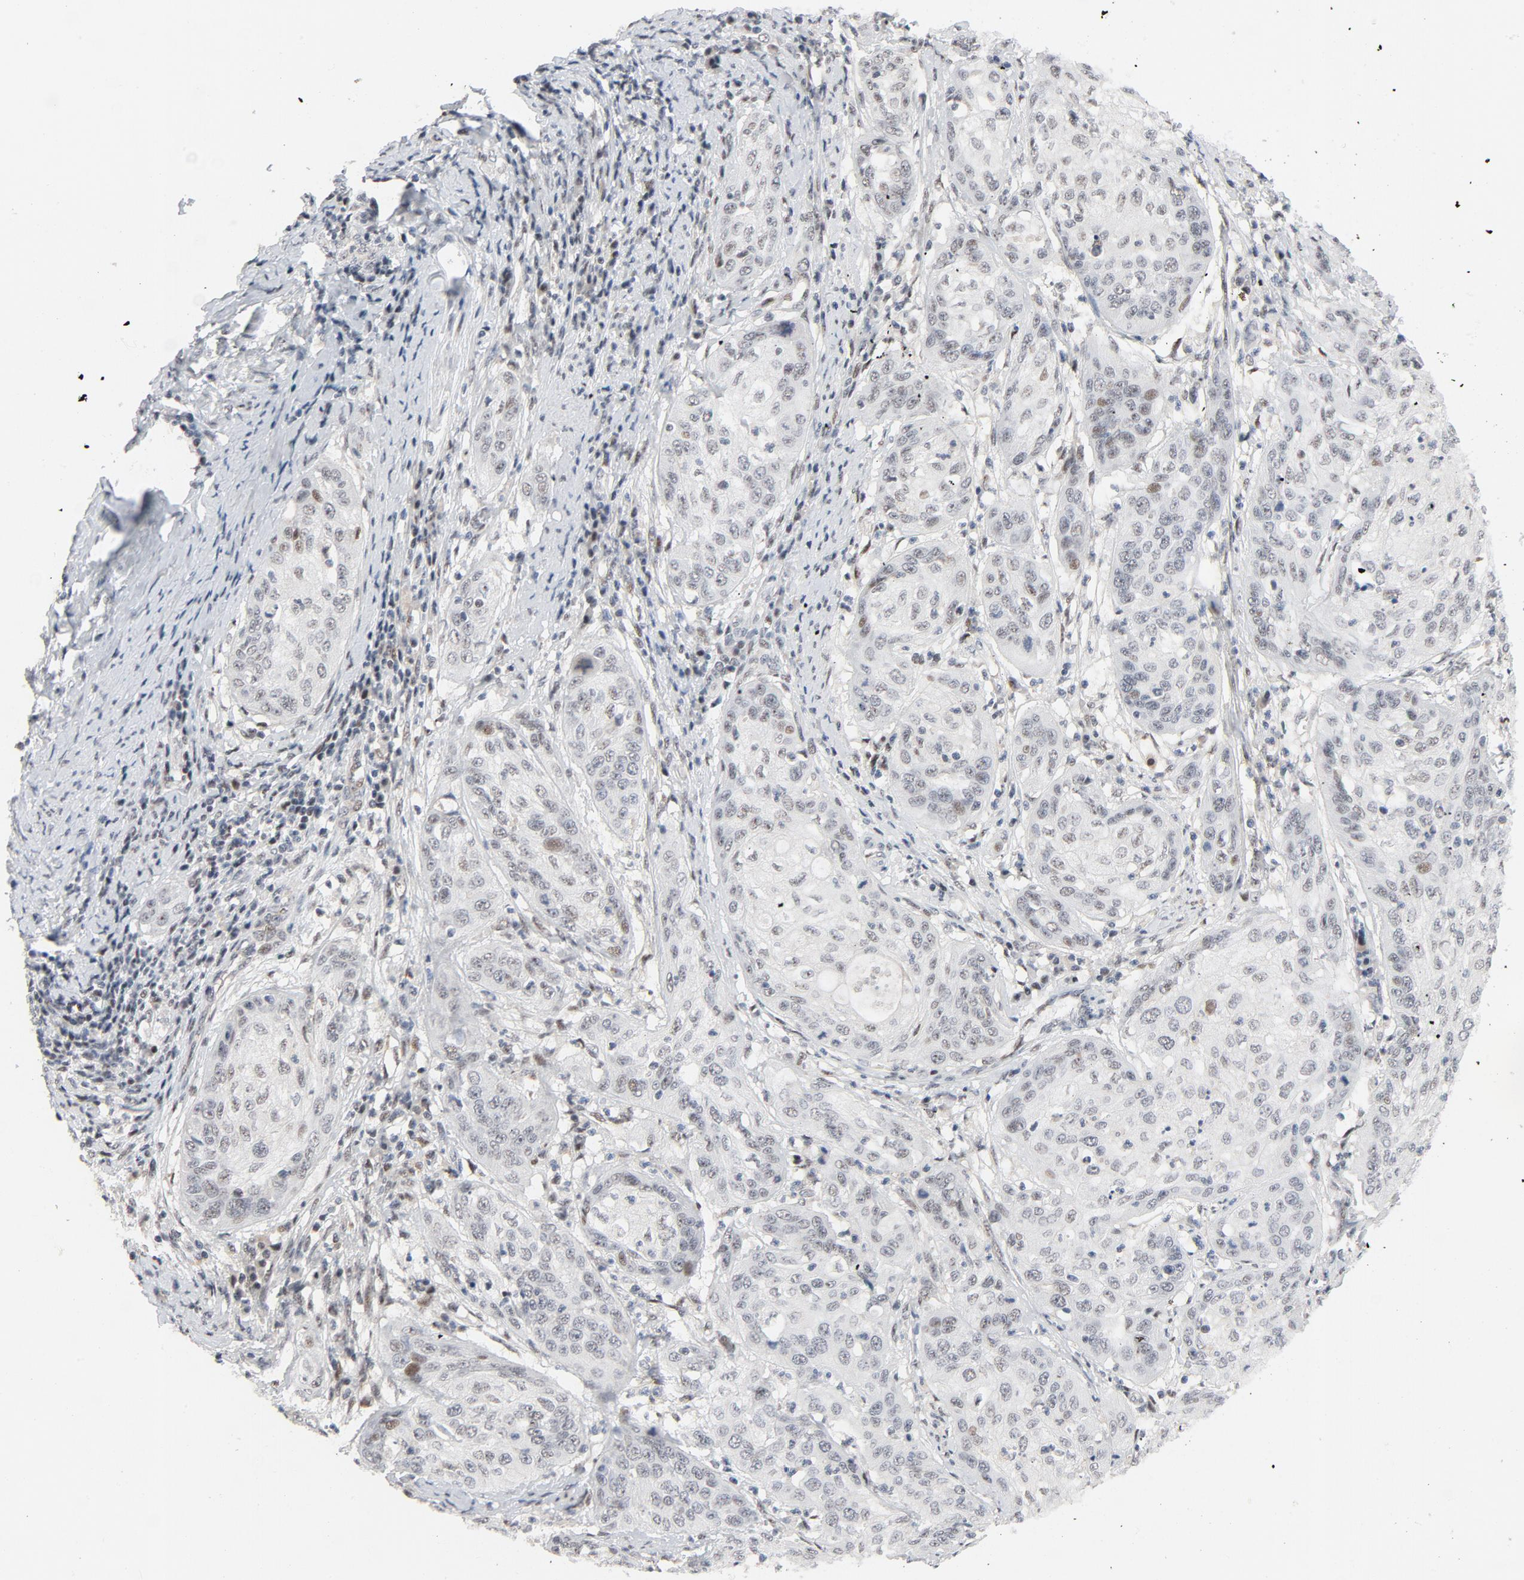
{"staining": {"intensity": "negative", "quantity": "none", "location": "none"}, "tissue": "cervical cancer", "cell_type": "Tumor cells", "image_type": "cancer", "snomed": [{"axis": "morphology", "description": "Squamous cell carcinoma, NOS"}, {"axis": "topography", "description": "Cervix"}], "caption": "Human cervical squamous cell carcinoma stained for a protein using immunohistochemistry (IHC) exhibits no staining in tumor cells.", "gene": "FSCB", "patient": {"sex": "female", "age": 41}}